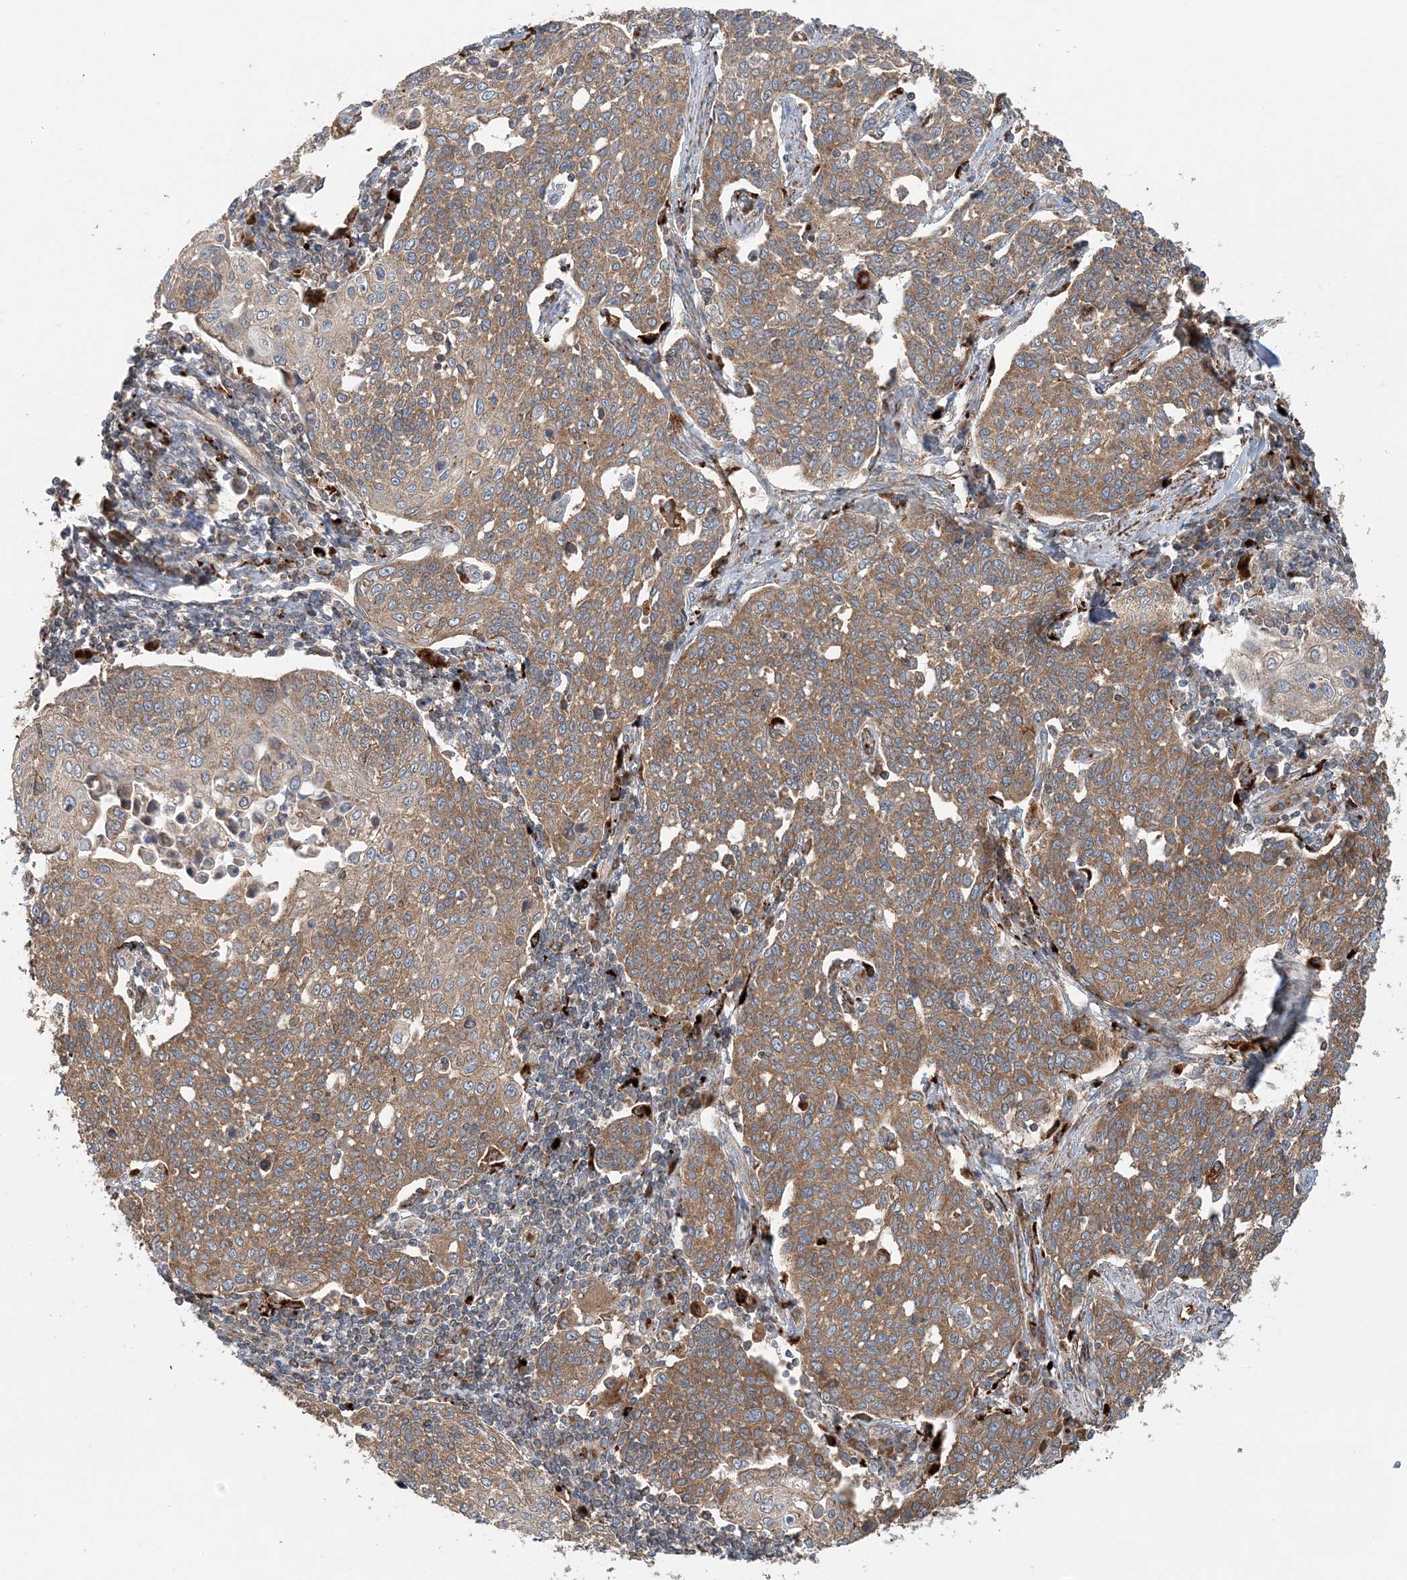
{"staining": {"intensity": "moderate", "quantity": ">75%", "location": "cytoplasmic/membranous"}, "tissue": "cervical cancer", "cell_type": "Tumor cells", "image_type": "cancer", "snomed": [{"axis": "morphology", "description": "Squamous cell carcinoma, NOS"}, {"axis": "topography", "description": "Cervix"}], "caption": "This histopathology image exhibits immunohistochemistry (IHC) staining of cervical cancer, with medium moderate cytoplasmic/membranous expression in about >75% of tumor cells.", "gene": "TTI1", "patient": {"sex": "female", "age": 34}}